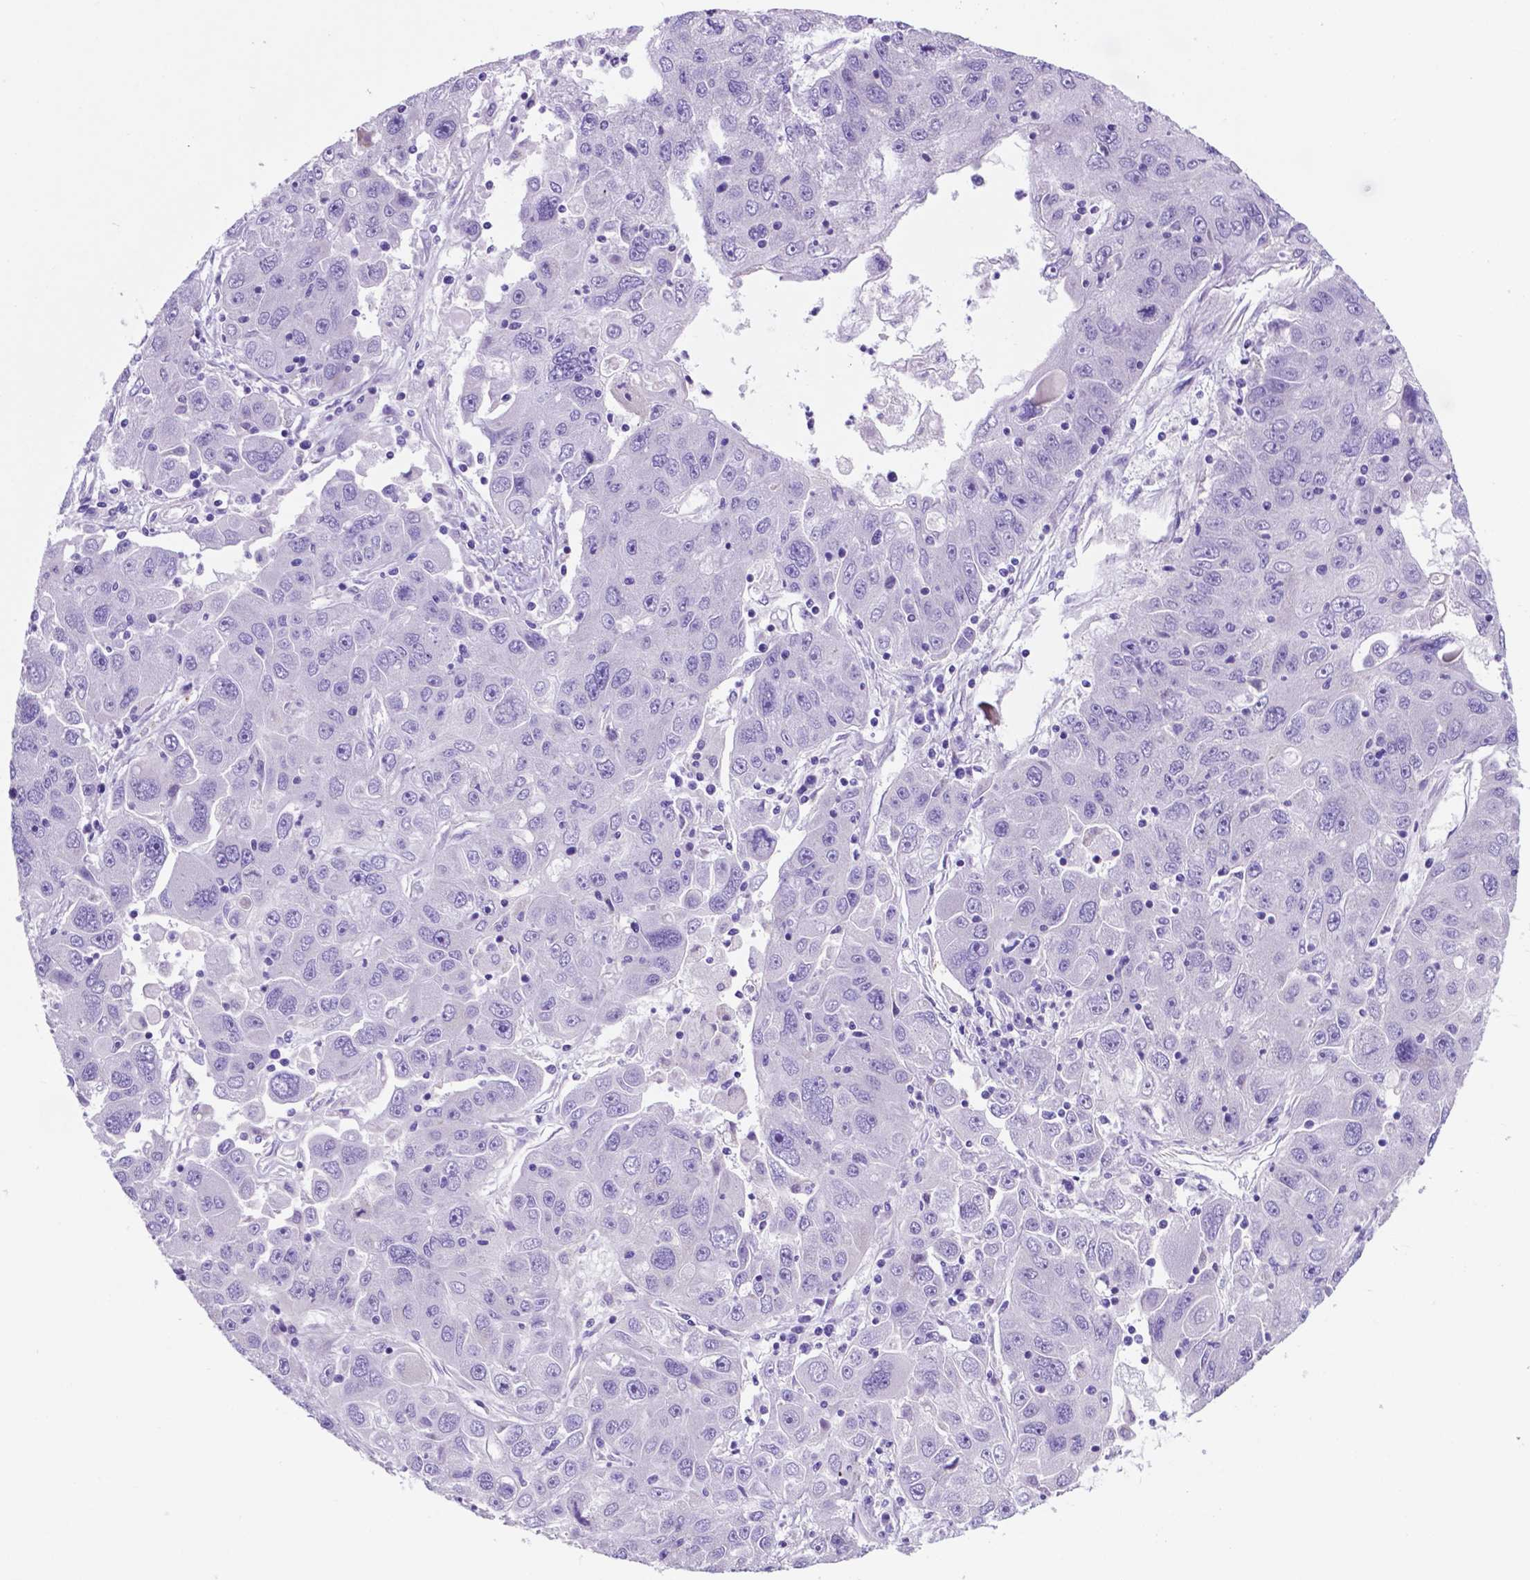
{"staining": {"intensity": "negative", "quantity": "none", "location": "none"}, "tissue": "stomach cancer", "cell_type": "Tumor cells", "image_type": "cancer", "snomed": [{"axis": "morphology", "description": "Adenocarcinoma, NOS"}, {"axis": "topography", "description": "Stomach"}], "caption": "Immunohistochemistry histopathology image of human stomach adenocarcinoma stained for a protein (brown), which reveals no expression in tumor cells.", "gene": "TMEM121B", "patient": {"sex": "male", "age": 56}}